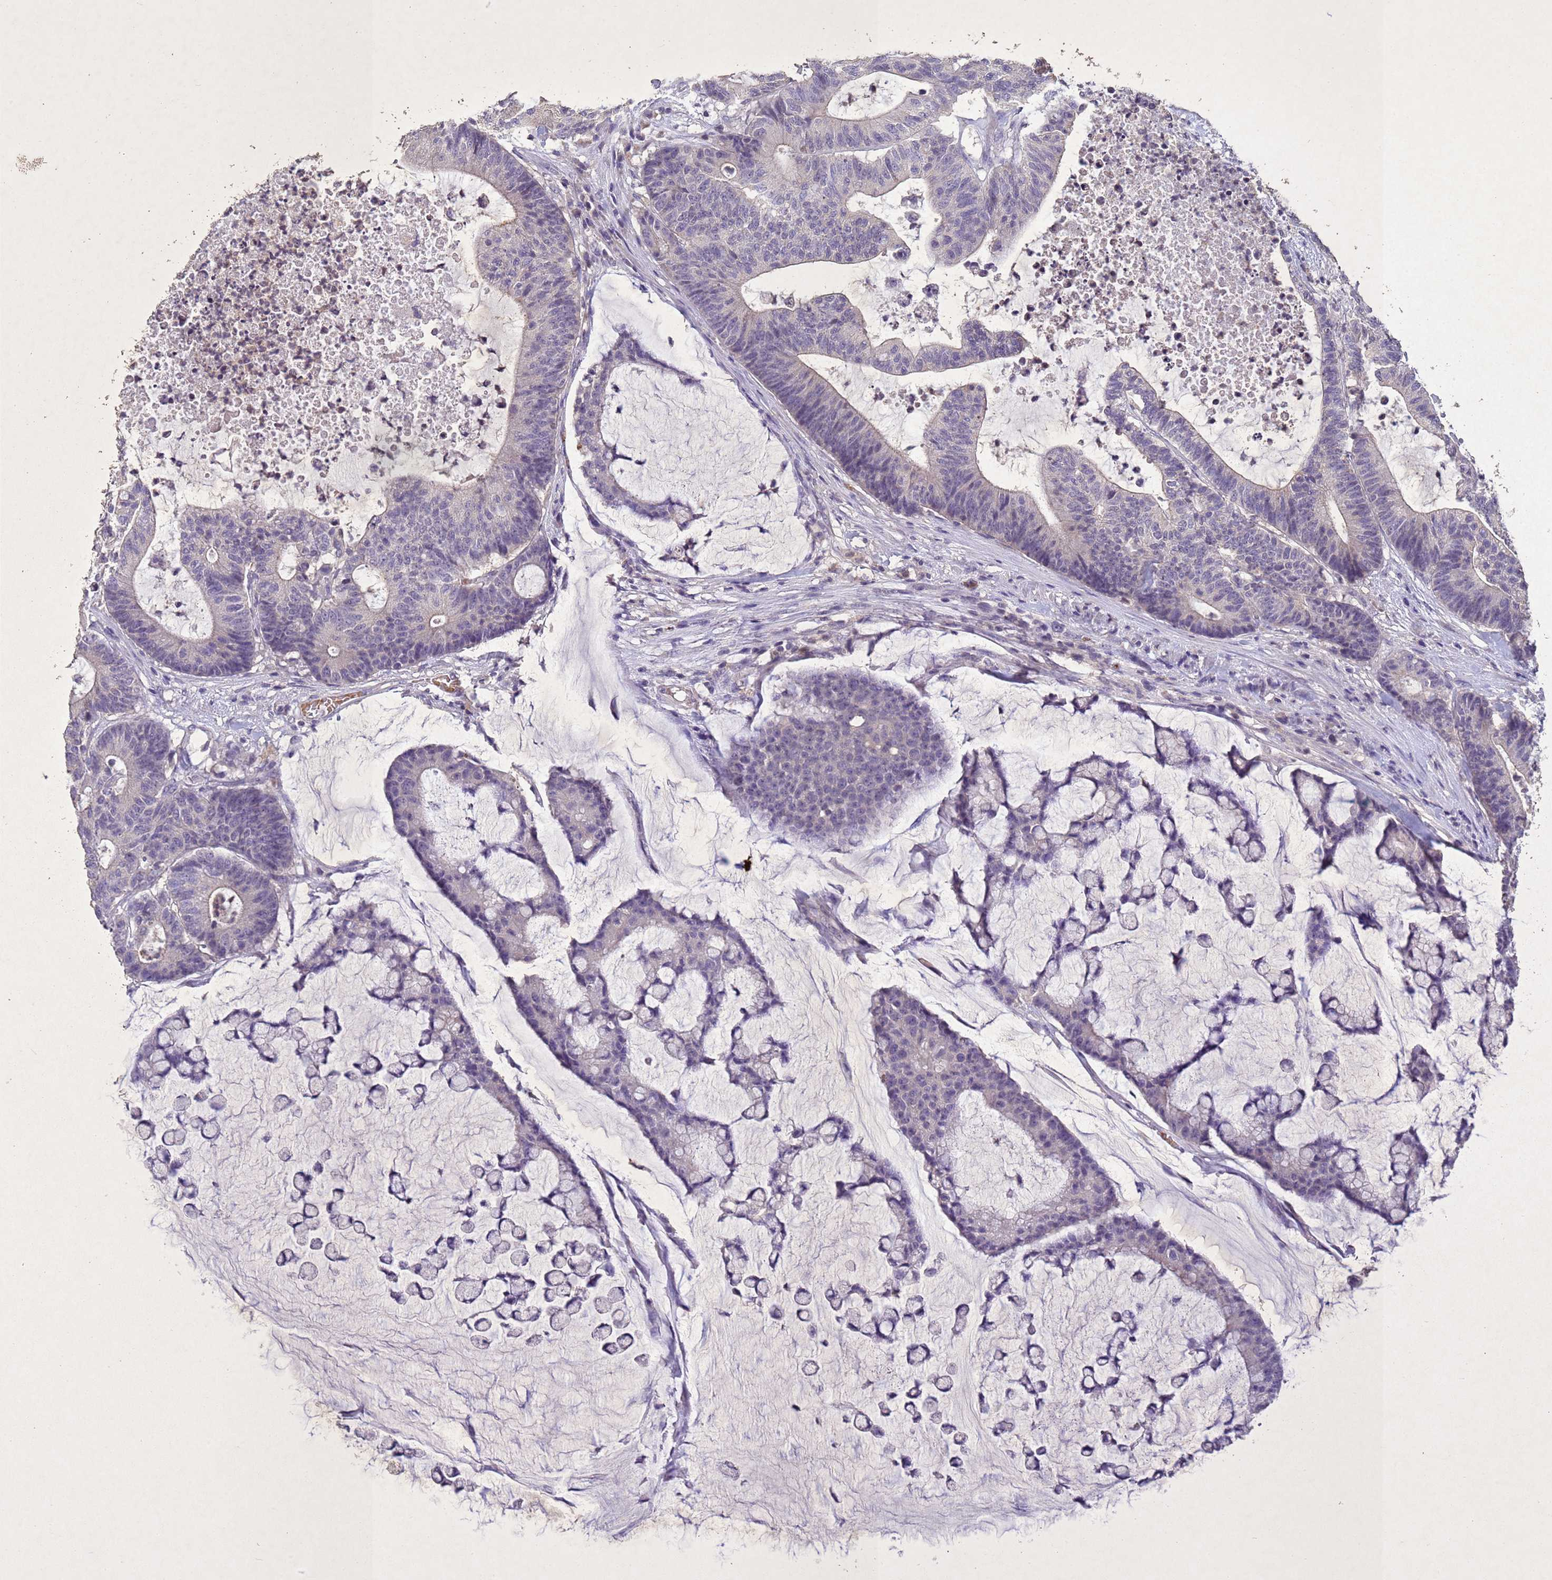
{"staining": {"intensity": "negative", "quantity": "none", "location": "none"}, "tissue": "colorectal cancer", "cell_type": "Tumor cells", "image_type": "cancer", "snomed": [{"axis": "morphology", "description": "Adenocarcinoma, NOS"}, {"axis": "topography", "description": "Colon"}], "caption": "An immunohistochemistry image of colorectal cancer is shown. There is no staining in tumor cells of colorectal cancer. (Stains: DAB immunohistochemistry (IHC) with hematoxylin counter stain, Microscopy: brightfield microscopy at high magnification).", "gene": "NLRP11", "patient": {"sex": "female", "age": 84}}